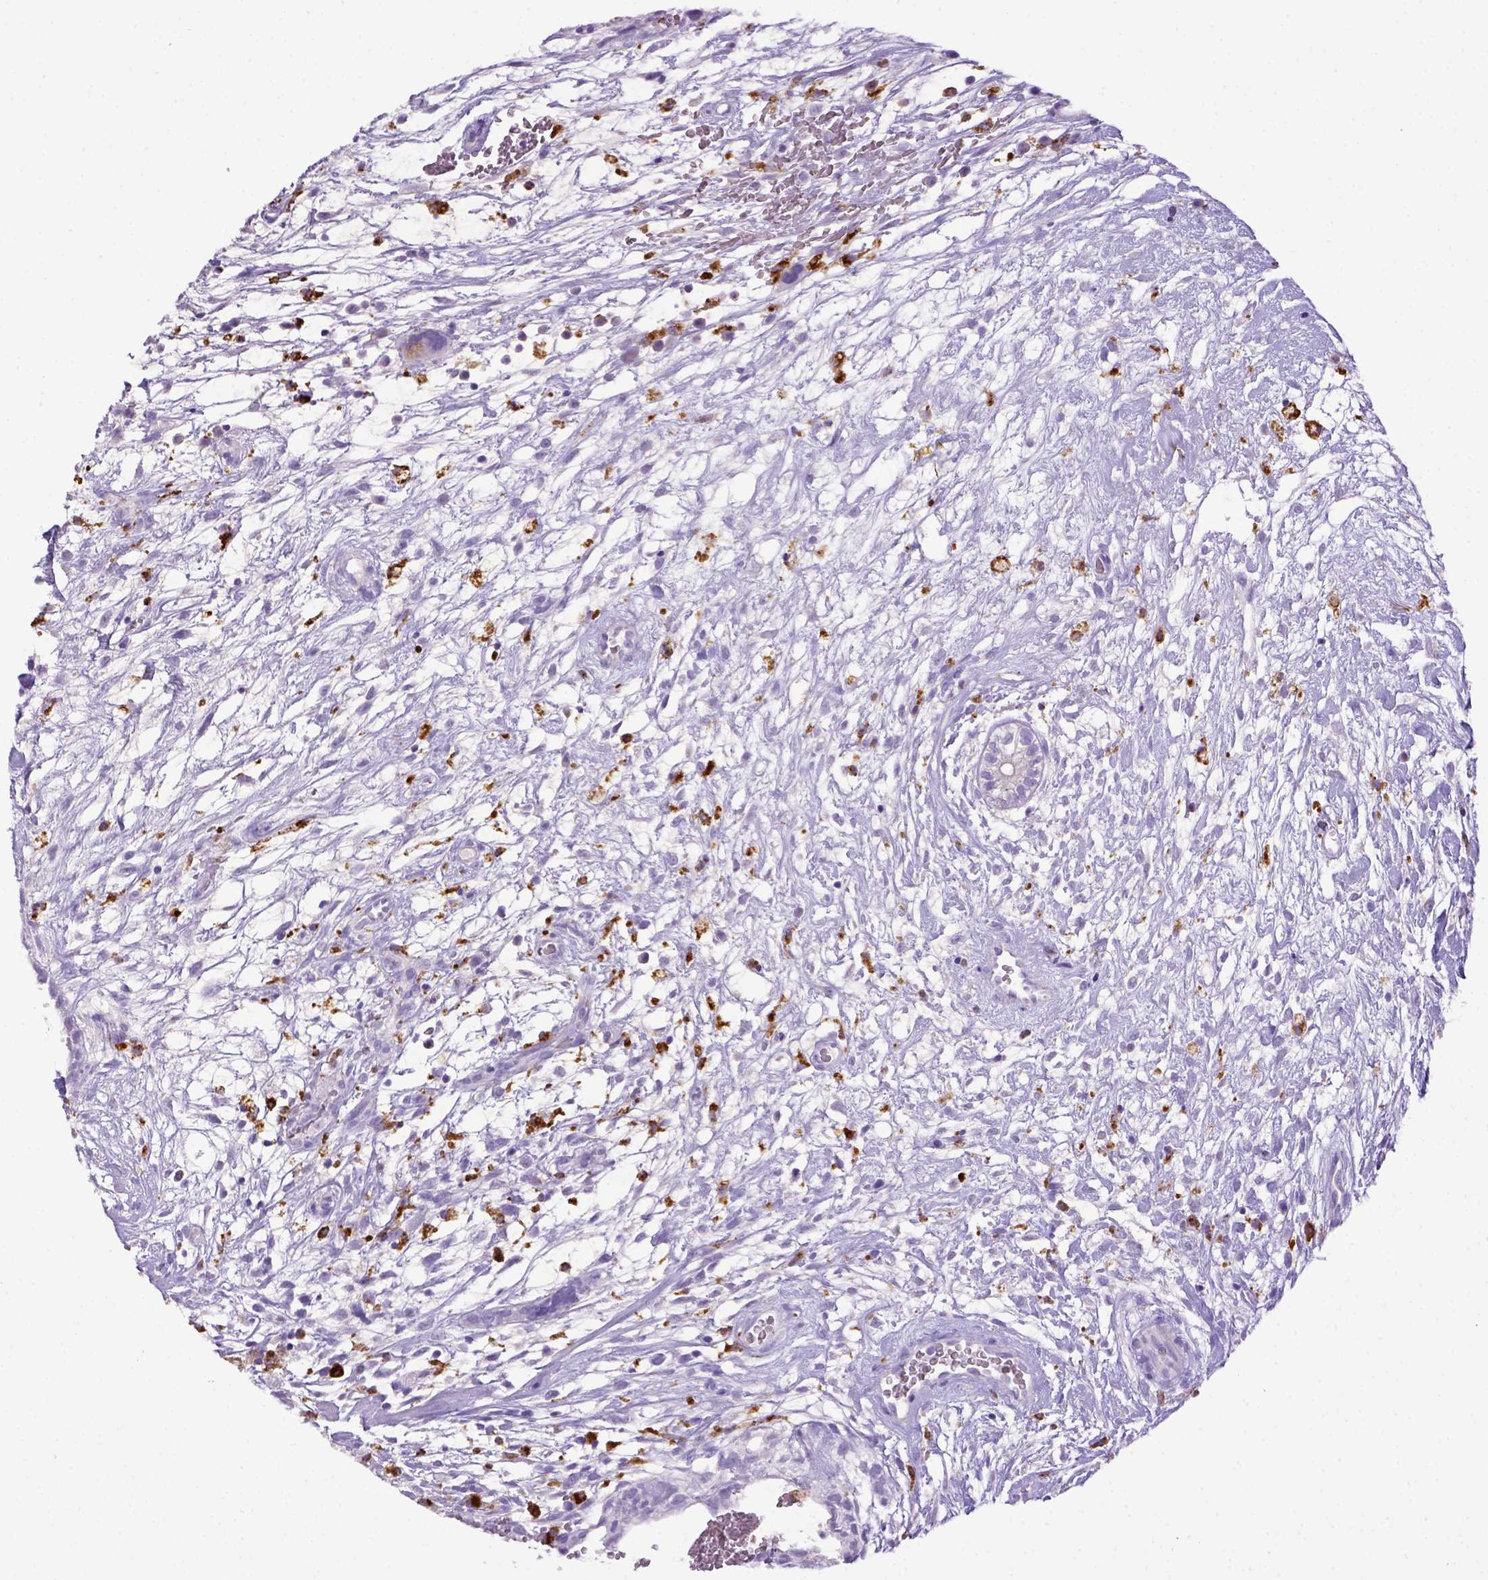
{"staining": {"intensity": "negative", "quantity": "none", "location": "none"}, "tissue": "testis cancer", "cell_type": "Tumor cells", "image_type": "cancer", "snomed": [{"axis": "morphology", "description": "Normal tissue, NOS"}, {"axis": "morphology", "description": "Carcinoma, Embryonal, NOS"}, {"axis": "topography", "description": "Testis"}], "caption": "Tumor cells show no significant protein positivity in testis embryonal carcinoma. (DAB IHC with hematoxylin counter stain).", "gene": "CD68", "patient": {"sex": "male", "age": 32}}